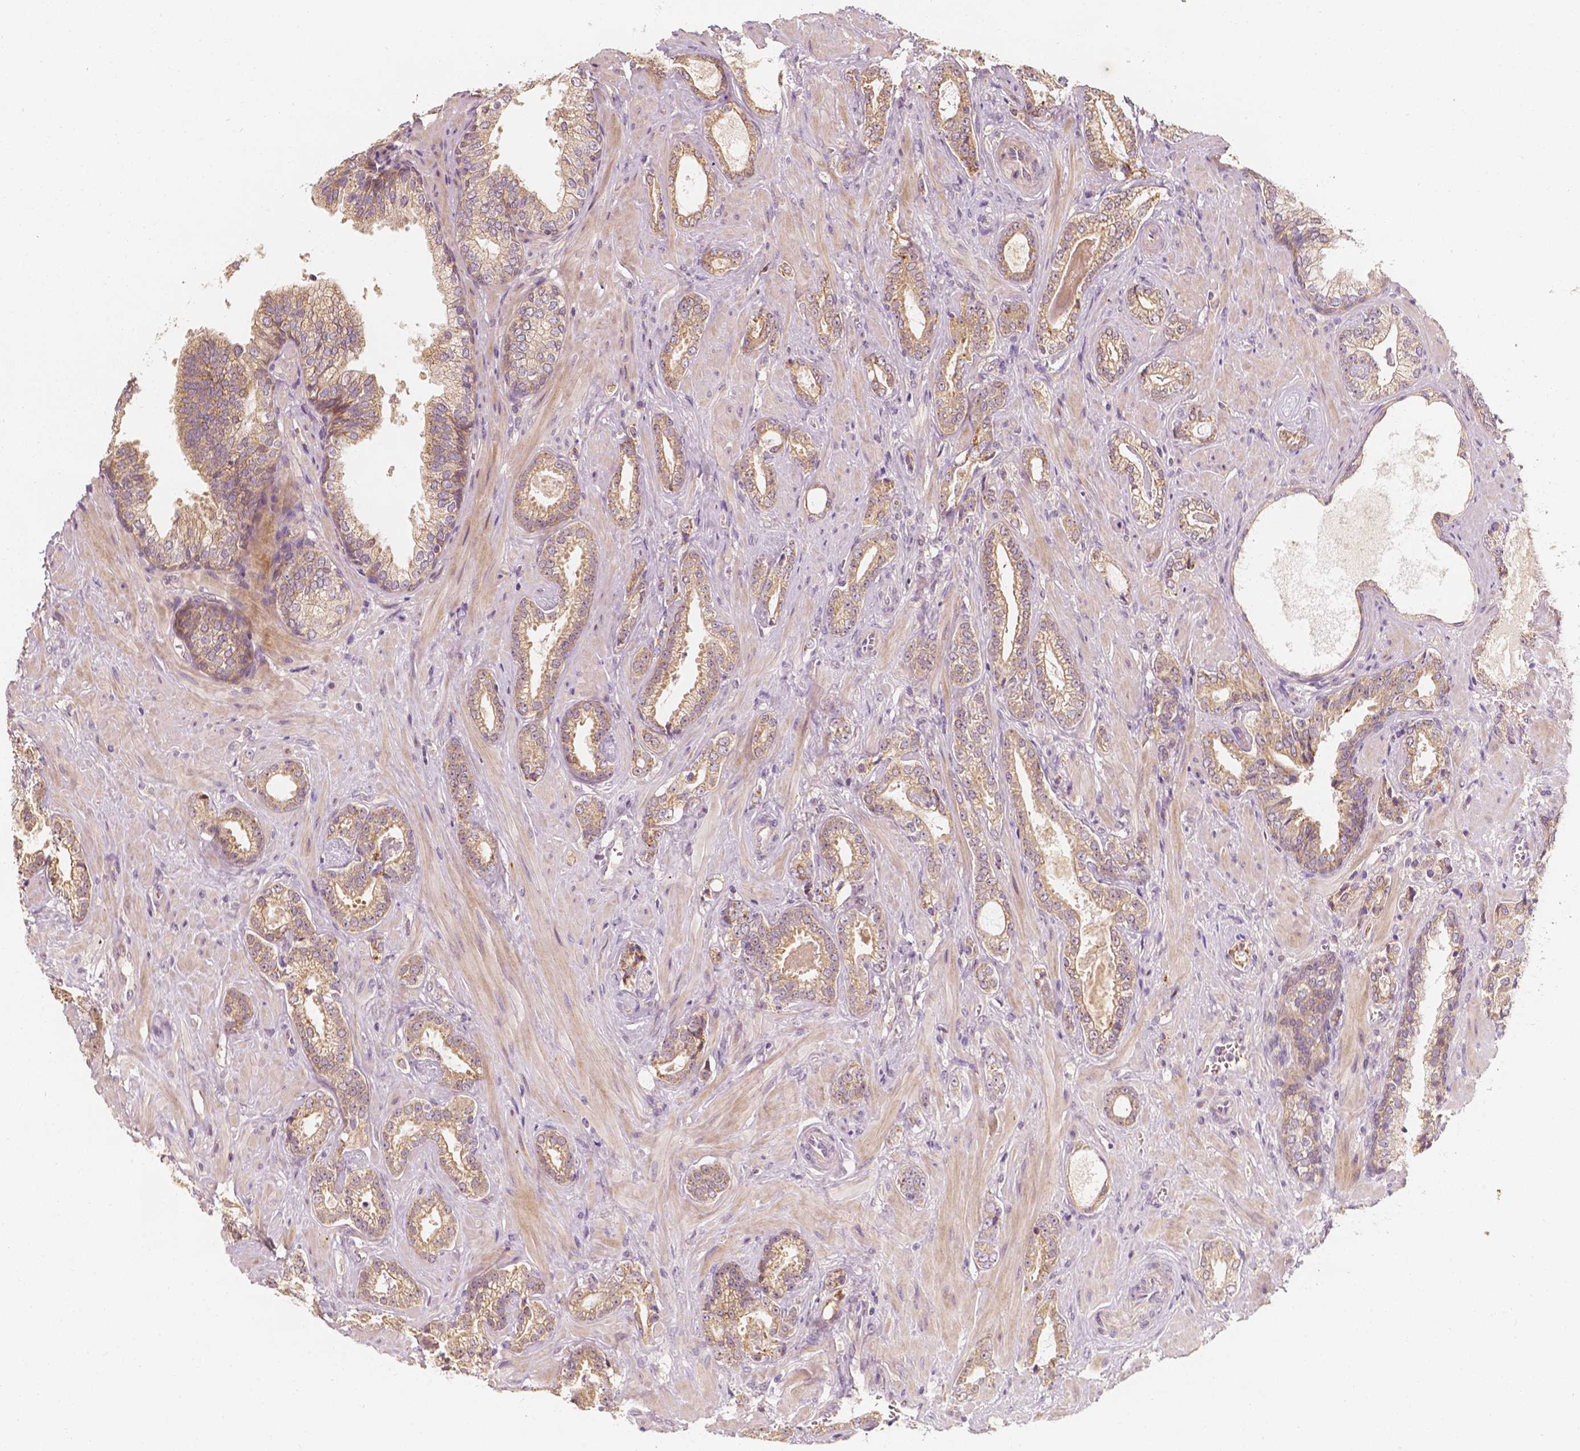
{"staining": {"intensity": "weak", "quantity": ">75%", "location": "cytoplasmic/membranous"}, "tissue": "prostate cancer", "cell_type": "Tumor cells", "image_type": "cancer", "snomed": [{"axis": "morphology", "description": "Adenocarcinoma, Low grade"}, {"axis": "topography", "description": "Prostate"}], "caption": "Protein expression analysis of human adenocarcinoma (low-grade) (prostate) reveals weak cytoplasmic/membranous expression in approximately >75% of tumor cells. (brown staining indicates protein expression, while blue staining denotes nuclei).", "gene": "SHPK", "patient": {"sex": "male", "age": 61}}